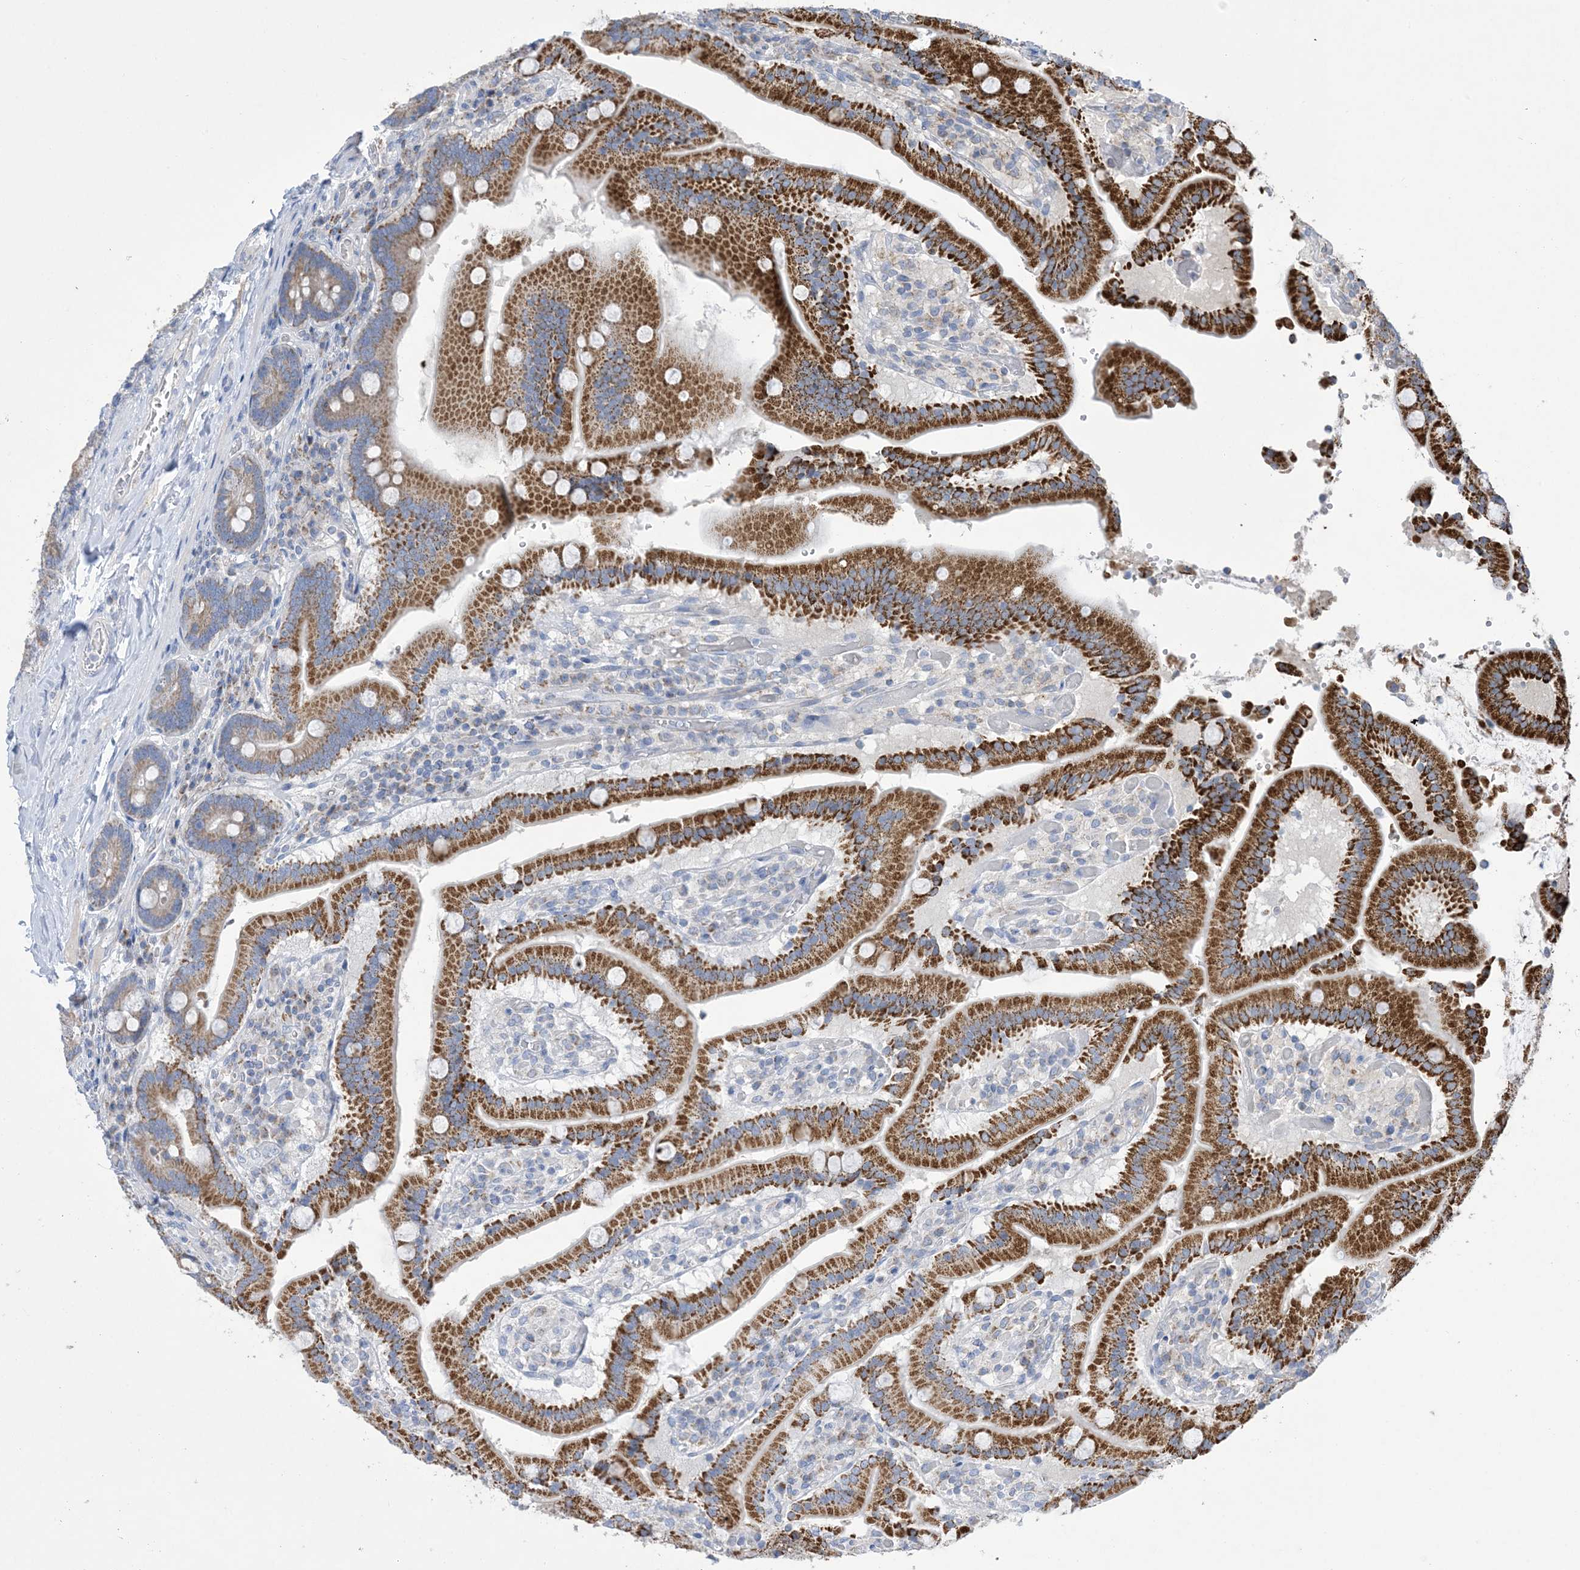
{"staining": {"intensity": "strong", "quantity": ">75%", "location": "cytoplasmic/membranous"}, "tissue": "duodenum", "cell_type": "Glandular cells", "image_type": "normal", "snomed": [{"axis": "morphology", "description": "Normal tissue, NOS"}, {"axis": "topography", "description": "Duodenum"}], "caption": "Glandular cells display high levels of strong cytoplasmic/membranous staining in approximately >75% of cells in normal human duodenum.", "gene": "CLEC16A", "patient": {"sex": "female", "age": 62}}